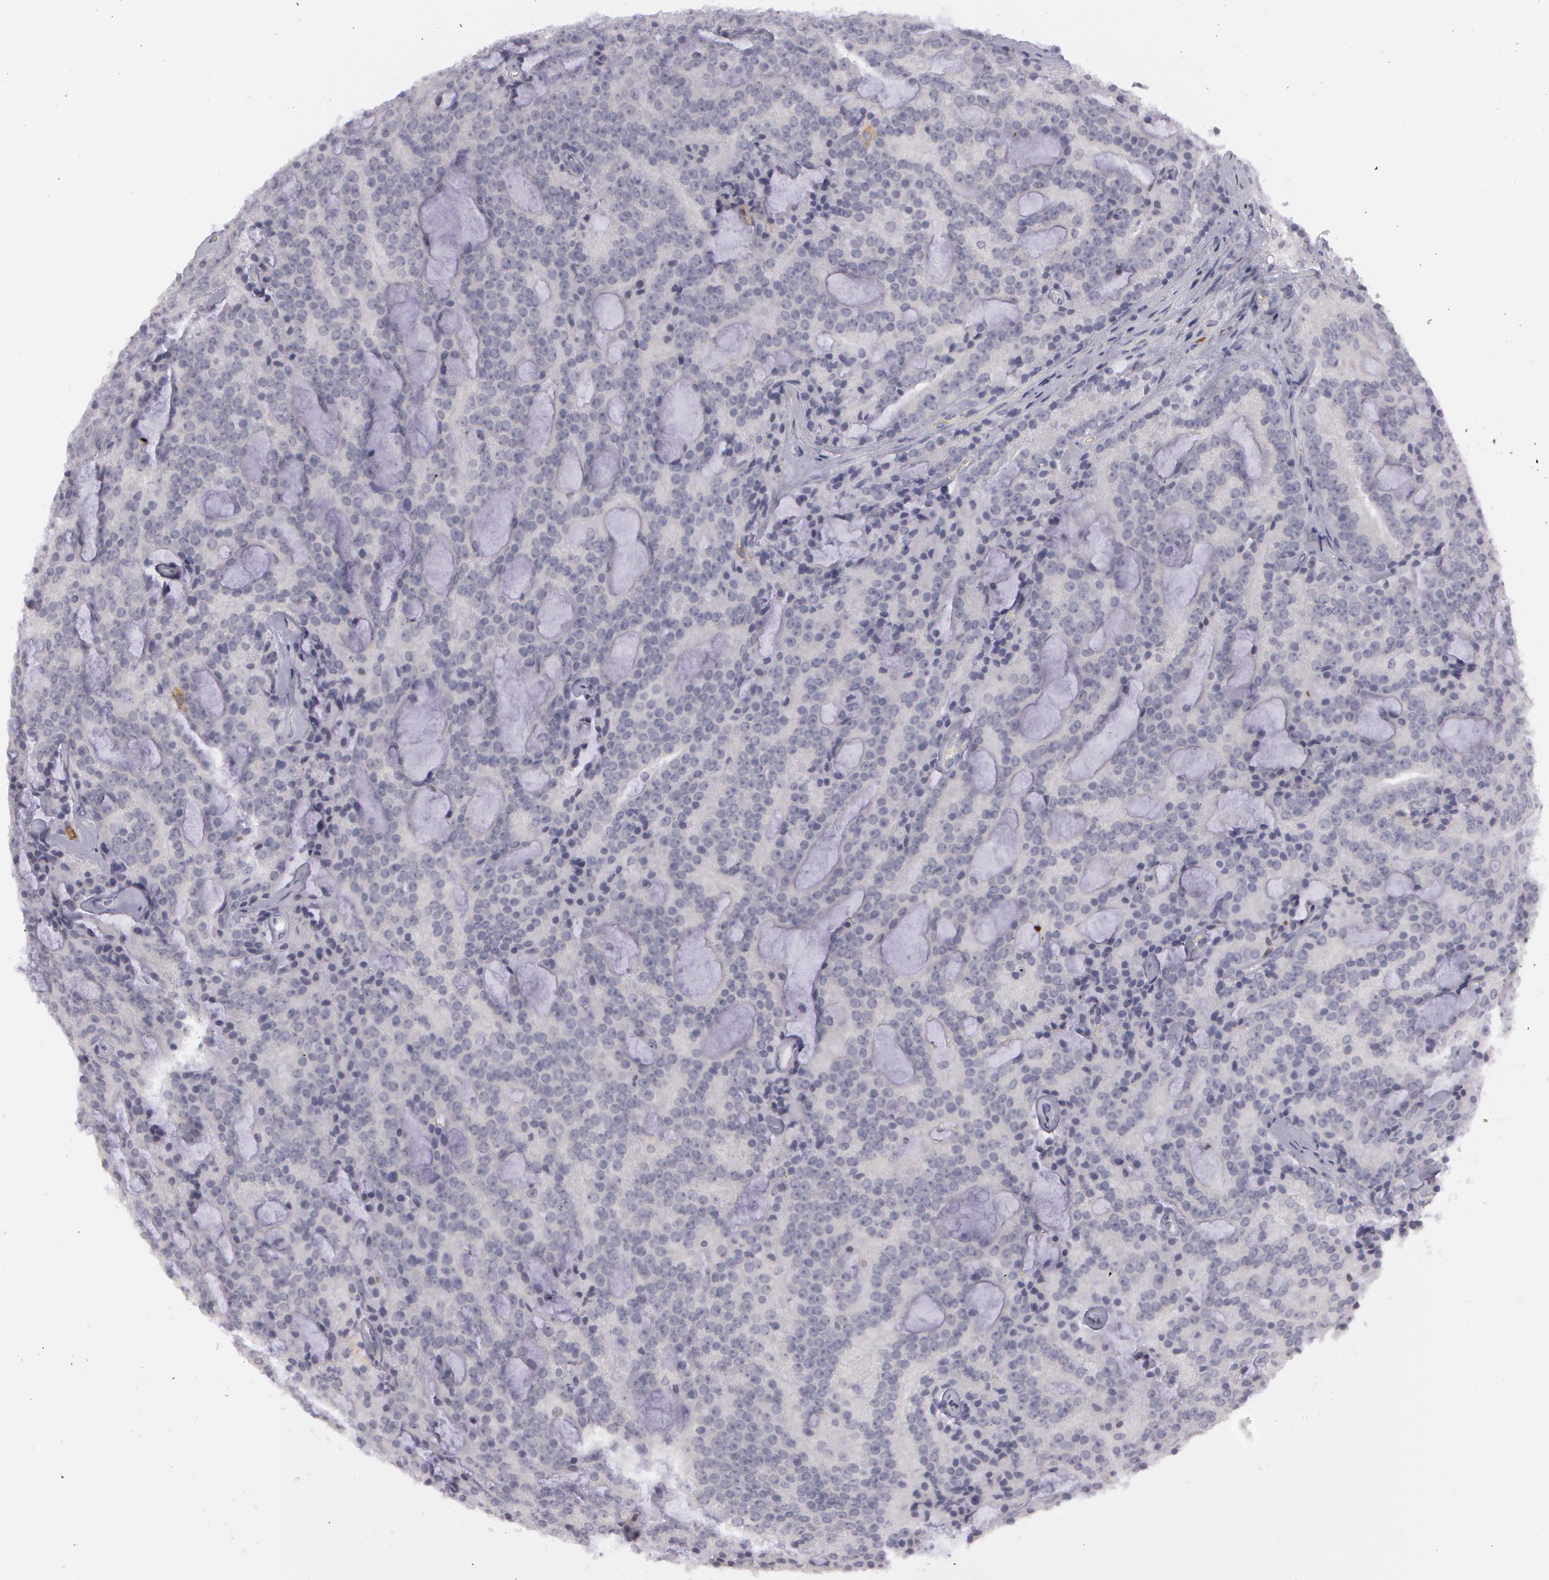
{"staining": {"intensity": "negative", "quantity": "none", "location": "none"}, "tissue": "prostate cancer", "cell_type": "Tumor cells", "image_type": "cancer", "snomed": [{"axis": "morphology", "description": "Adenocarcinoma, Medium grade"}, {"axis": "topography", "description": "Prostate"}], "caption": "The immunohistochemistry photomicrograph has no significant staining in tumor cells of prostate medium-grade adenocarcinoma tissue.", "gene": "IL1RN", "patient": {"sex": "male", "age": 65}}